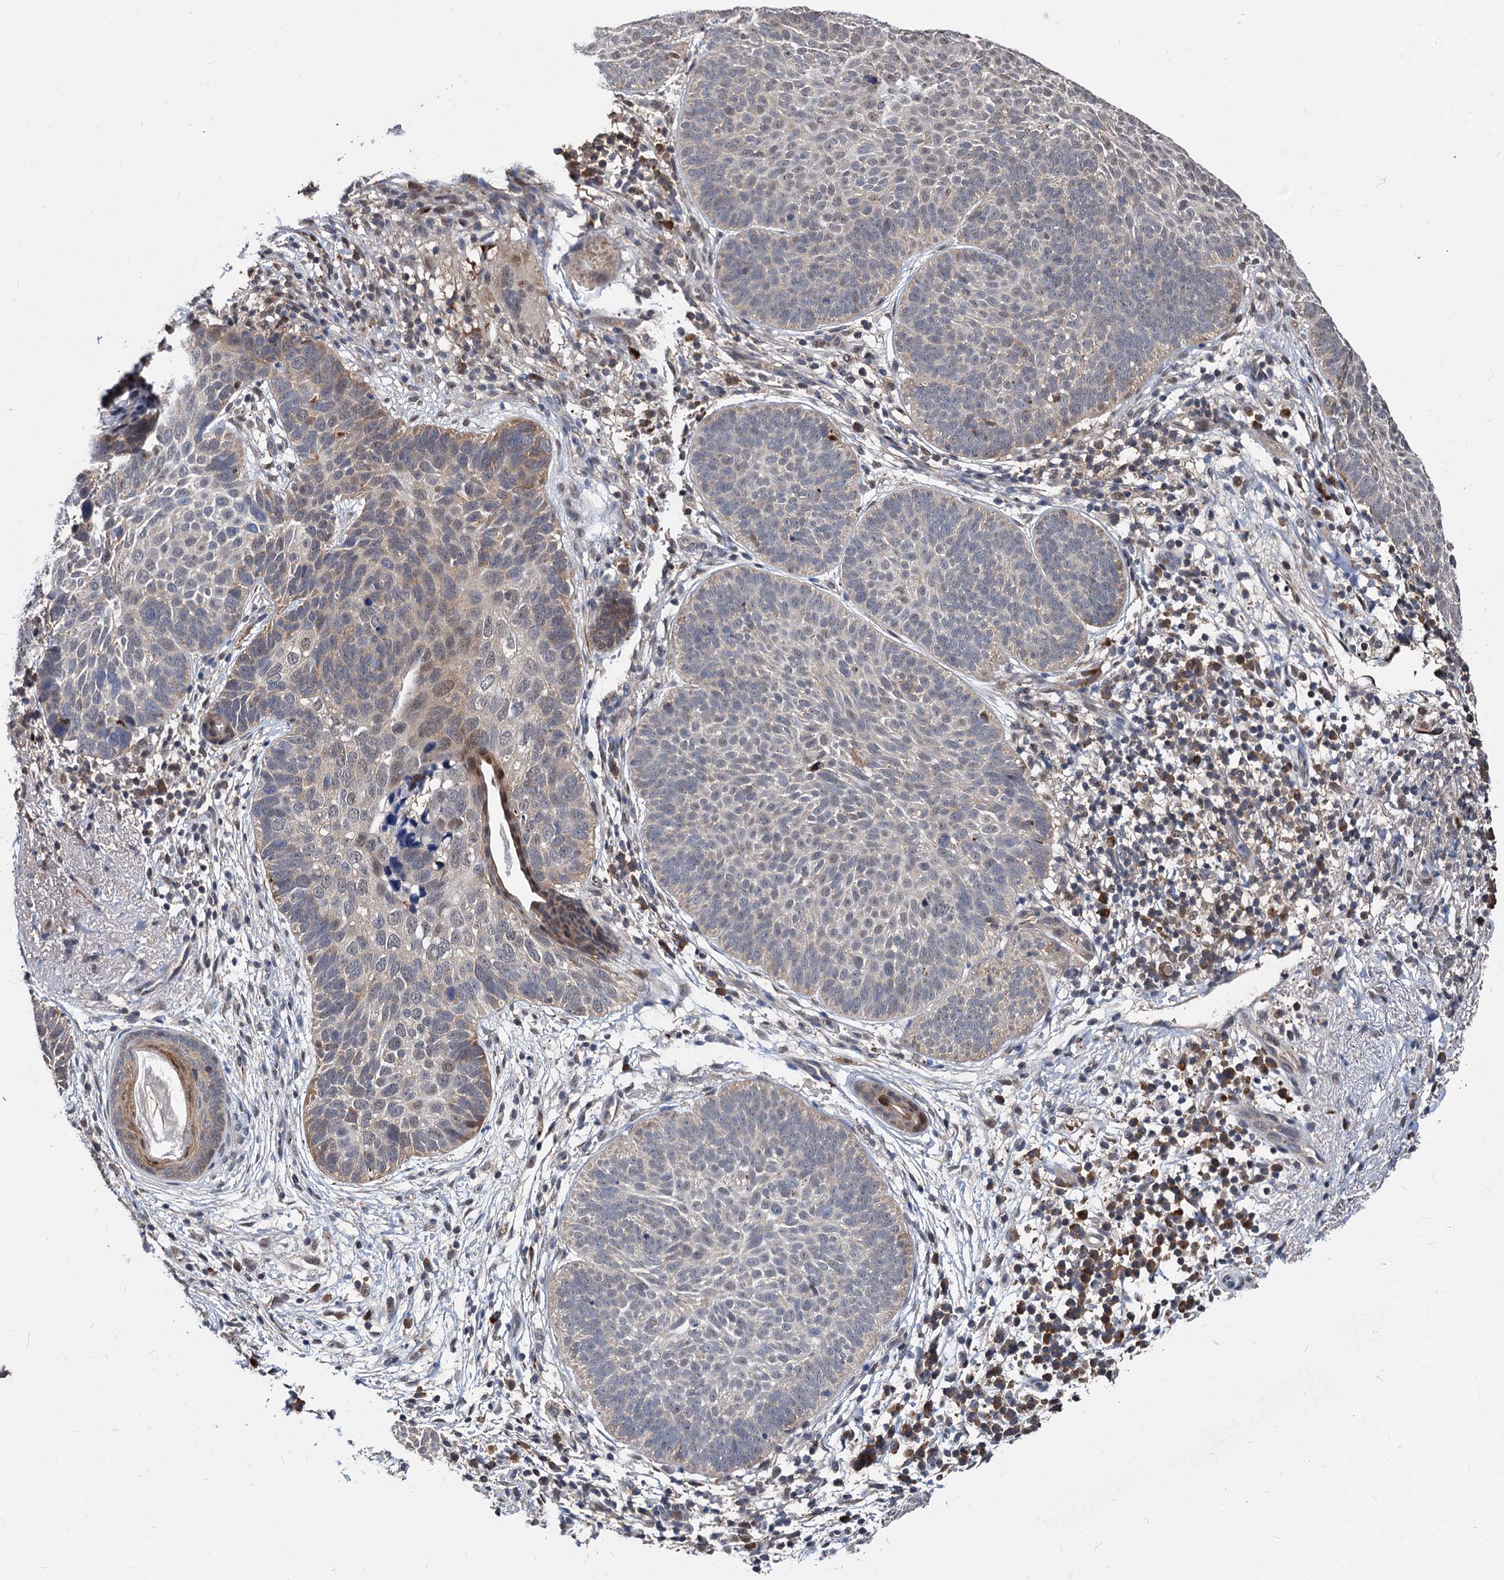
{"staining": {"intensity": "weak", "quantity": "<25%", "location": "cytoplasmic/membranous,nuclear"}, "tissue": "skin cancer", "cell_type": "Tumor cells", "image_type": "cancer", "snomed": [{"axis": "morphology", "description": "Basal cell carcinoma"}, {"axis": "topography", "description": "Skin"}], "caption": "DAB (3,3'-diaminobenzidine) immunohistochemical staining of human skin cancer (basal cell carcinoma) demonstrates no significant expression in tumor cells.", "gene": "PSMD4", "patient": {"sex": "male", "age": 85}}